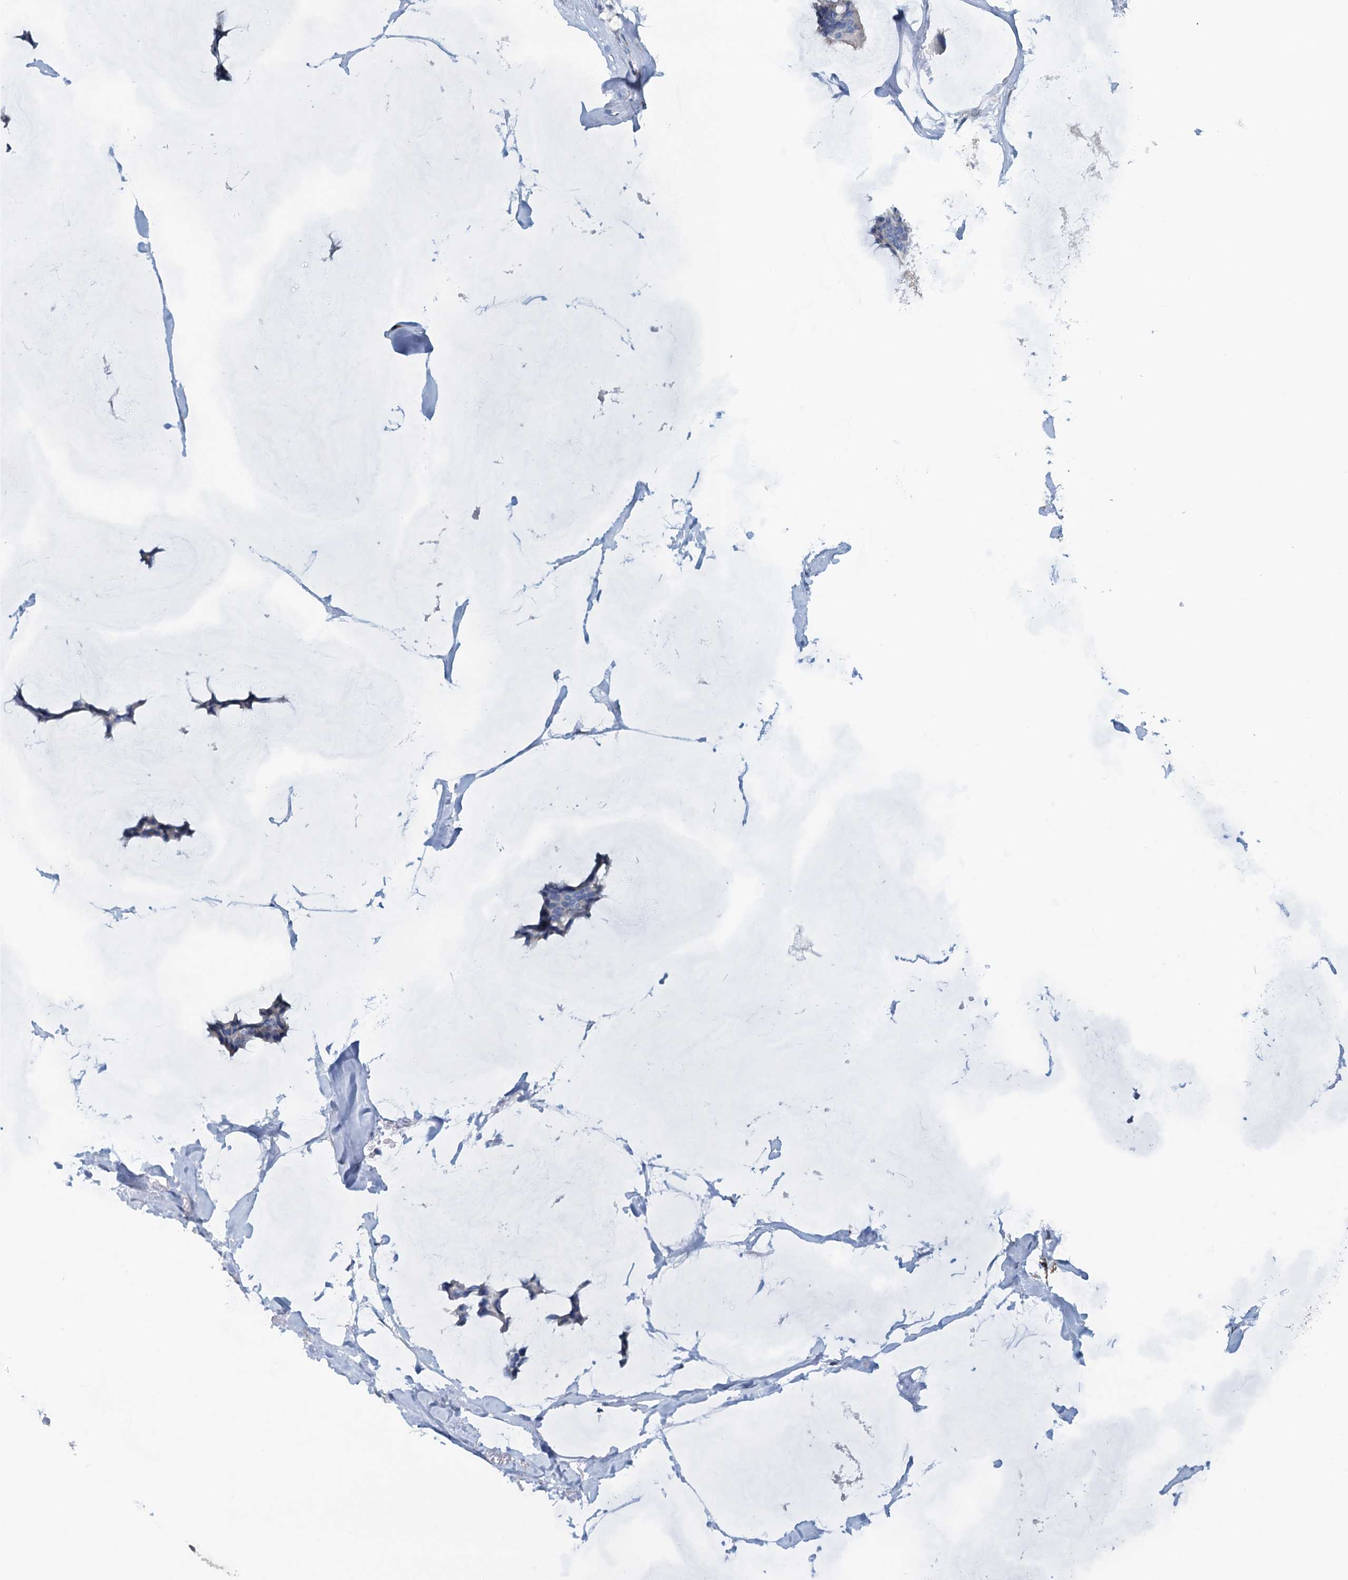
{"staining": {"intensity": "negative", "quantity": "none", "location": "none"}, "tissue": "breast cancer", "cell_type": "Tumor cells", "image_type": "cancer", "snomed": [{"axis": "morphology", "description": "Duct carcinoma"}, {"axis": "topography", "description": "Breast"}], "caption": "Image shows no significant protein staining in tumor cells of breast cancer.", "gene": "CBLIF", "patient": {"sex": "female", "age": 93}}